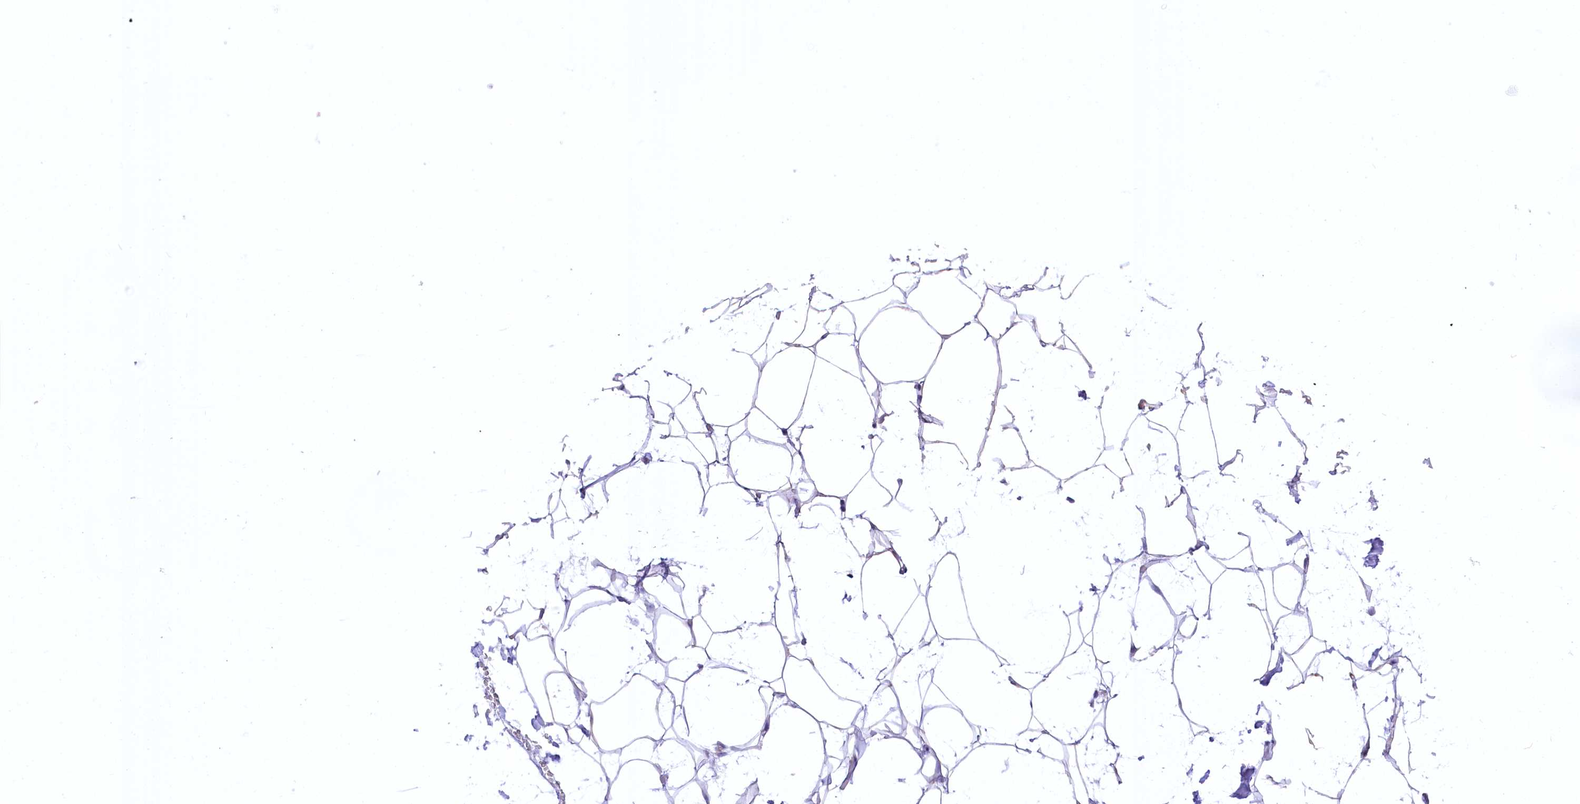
{"staining": {"intensity": "negative", "quantity": "none", "location": "none"}, "tissue": "adipose tissue", "cell_type": "Adipocytes", "image_type": "normal", "snomed": [{"axis": "morphology", "description": "Normal tissue, NOS"}, {"axis": "topography", "description": "Breast"}], "caption": "Immunohistochemistry of normal adipose tissue exhibits no positivity in adipocytes.", "gene": "SYNPO2", "patient": {"sex": "female", "age": 26}}